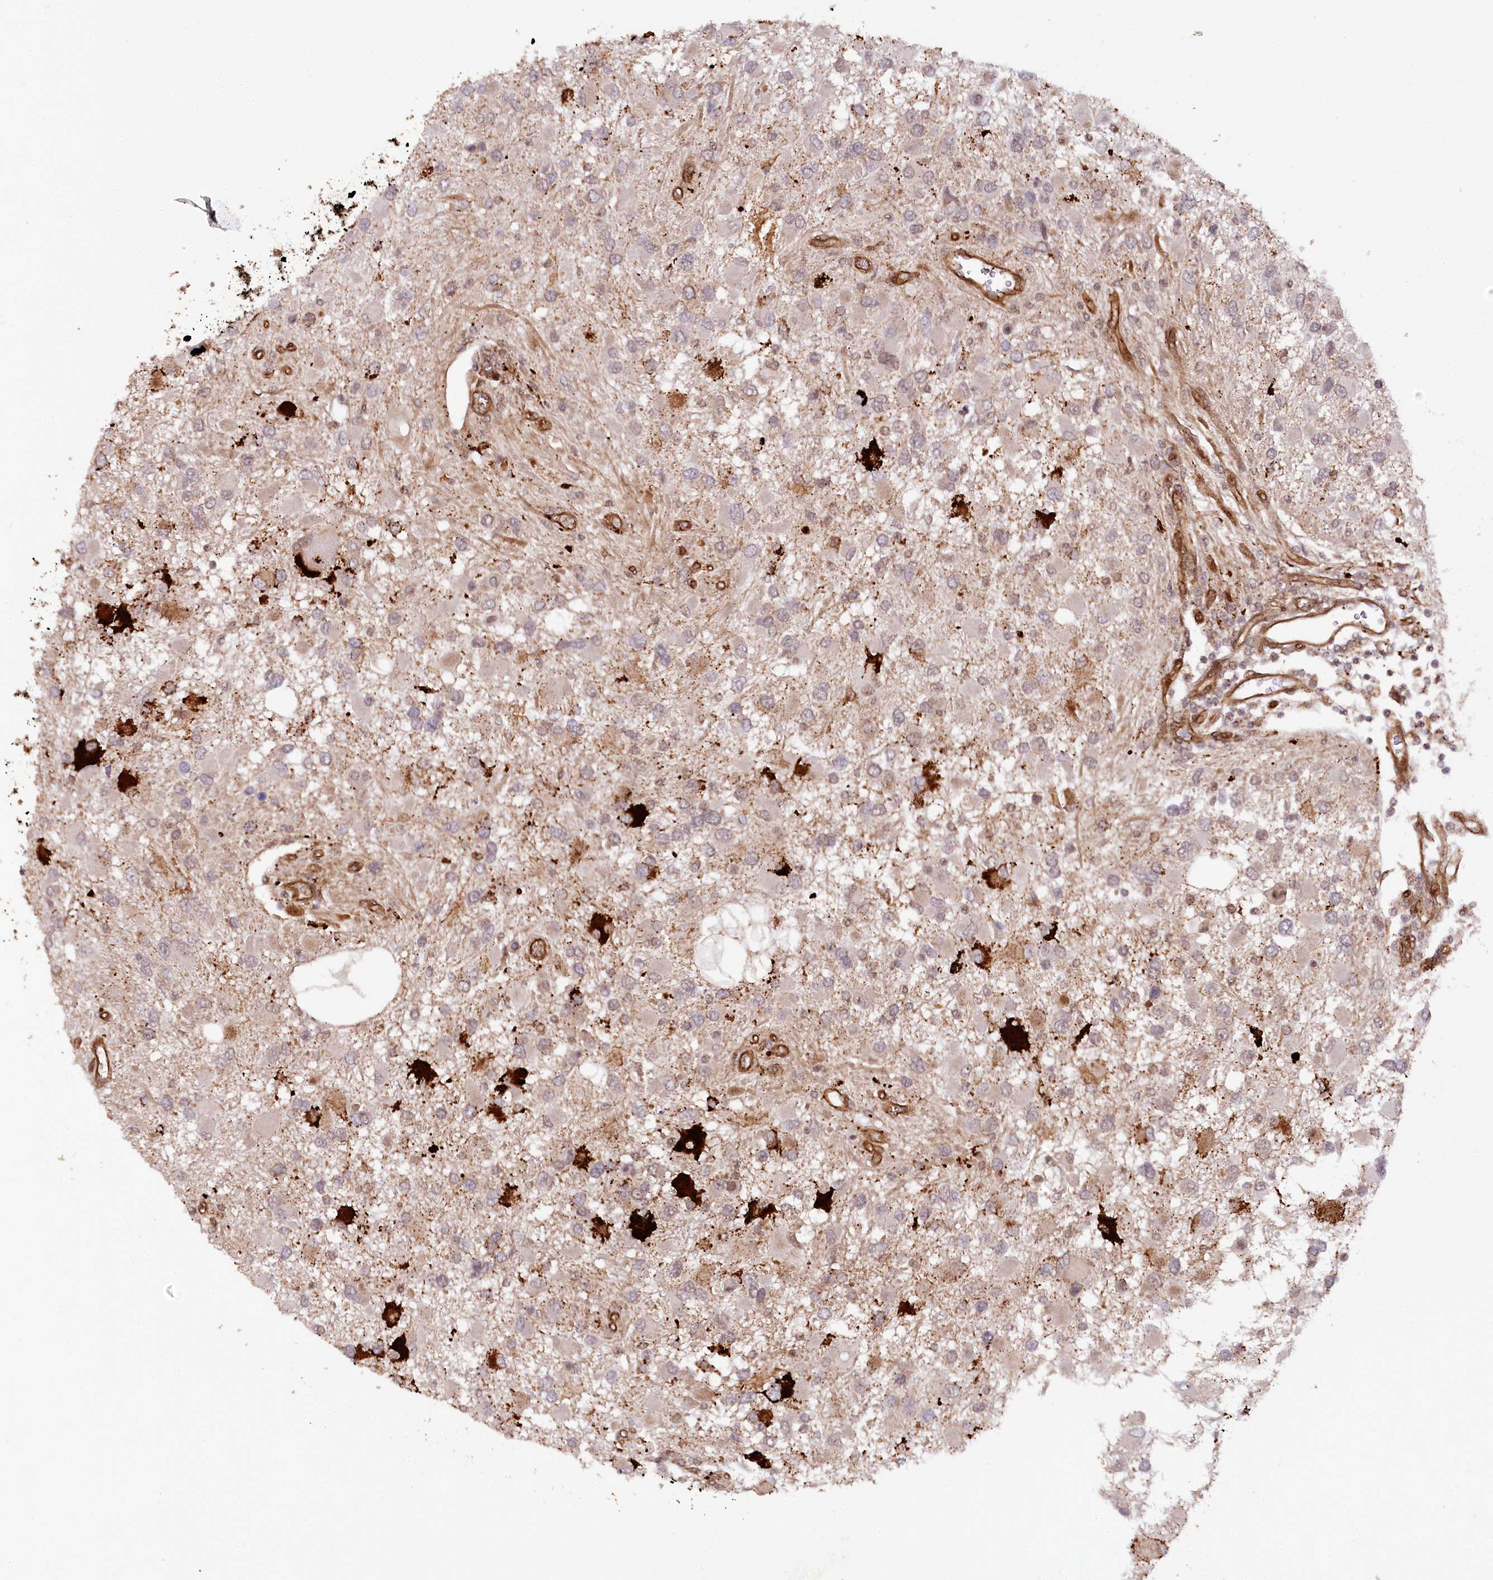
{"staining": {"intensity": "negative", "quantity": "none", "location": "none"}, "tissue": "glioma", "cell_type": "Tumor cells", "image_type": "cancer", "snomed": [{"axis": "morphology", "description": "Glioma, malignant, High grade"}, {"axis": "topography", "description": "Brain"}], "caption": "High magnification brightfield microscopy of malignant high-grade glioma stained with DAB (brown) and counterstained with hematoxylin (blue): tumor cells show no significant expression.", "gene": "COPG1", "patient": {"sex": "male", "age": 53}}